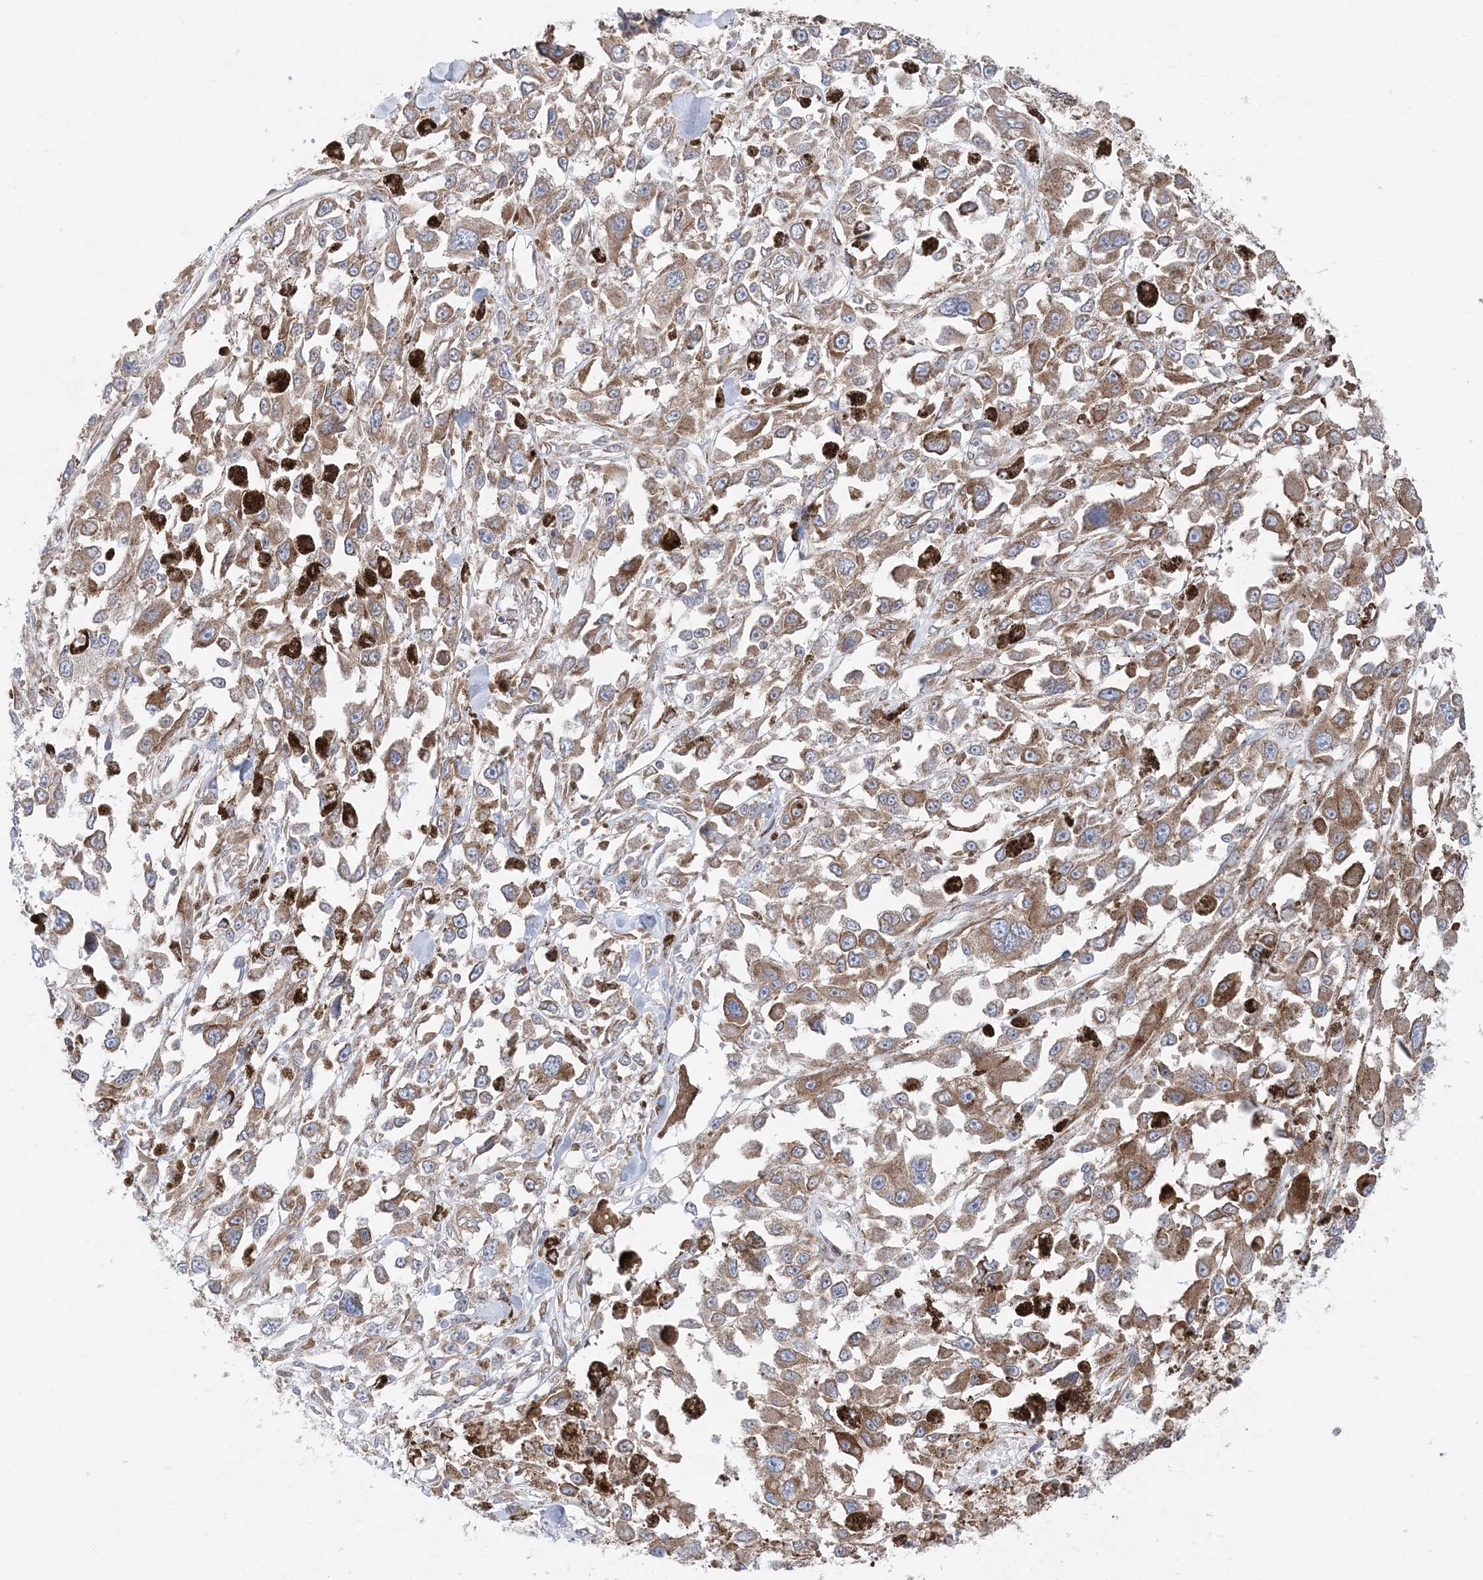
{"staining": {"intensity": "moderate", "quantity": ">75%", "location": "cytoplasmic/membranous"}, "tissue": "melanoma", "cell_type": "Tumor cells", "image_type": "cancer", "snomed": [{"axis": "morphology", "description": "Malignant melanoma, Metastatic site"}, {"axis": "topography", "description": "Lymph node"}], "caption": "An image of human melanoma stained for a protein demonstrates moderate cytoplasmic/membranous brown staining in tumor cells.", "gene": "TMED10", "patient": {"sex": "male", "age": 59}}